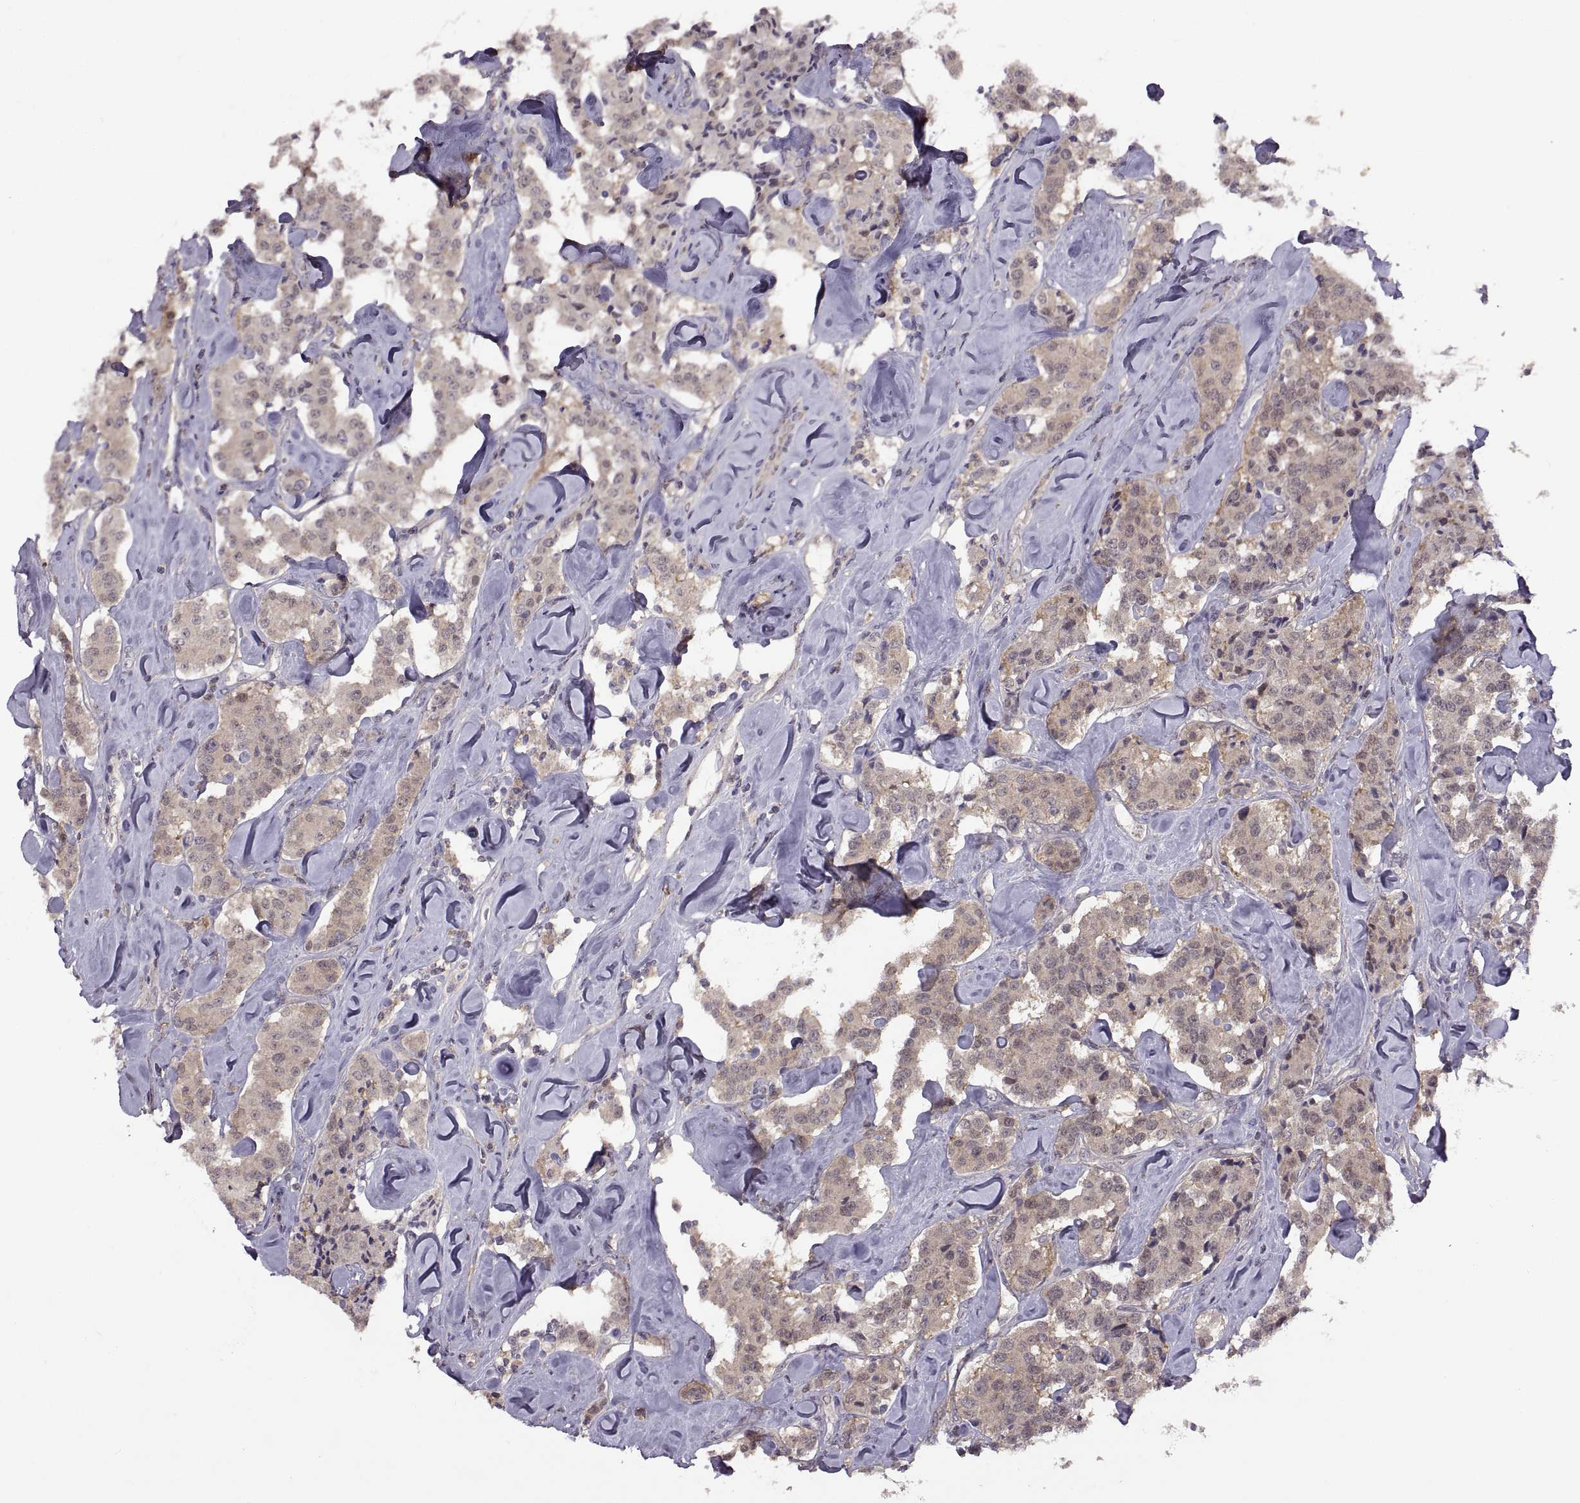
{"staining": {"intensity": "weak", "quantity": "<25%", "location": "cytoplasmic/membranous"}, "tissue": "carcinoid", "cell_type": "Tumor cells", "image_type": "cancer", "snomed": [{"axis": "morphology", "description": "Carcinoid, malignant, NOS"}, {"axis": "topography", "description": "Pancreas"}], "caption": "Carcinoid (malignant) stained for a protein using immunohistochemistry reveals no staining tumor cells.", "gene": "NMNAT2", "patient": {"sex": "male", "age": 41}}